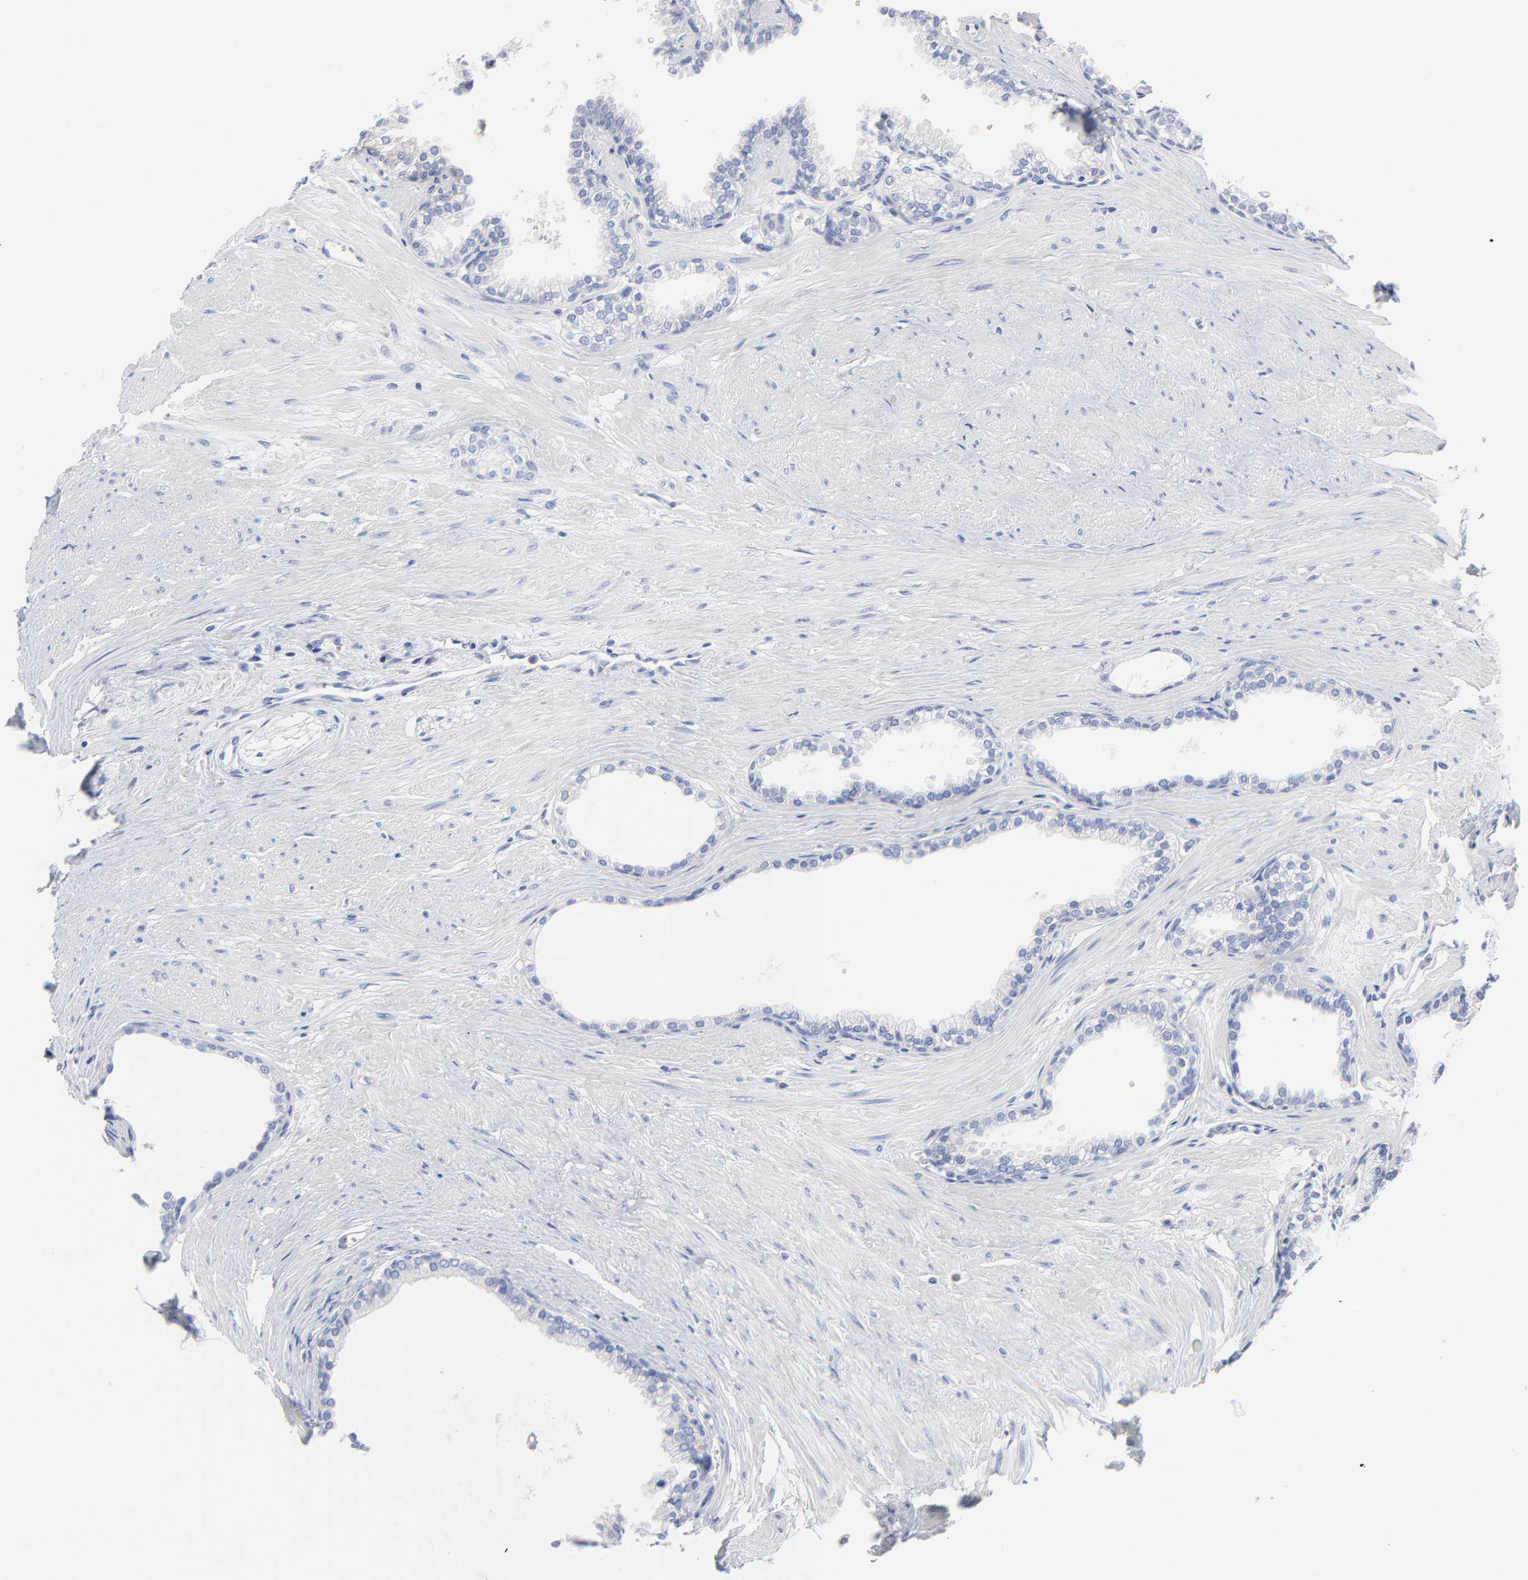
{"staining": {"intensity": "negative", "quantity": "none", "location": "none"}, "tissue": "prostate", "cell_type": "Glandular cells", "image_type": "normal", "snomed": [{"axis": "morphology", "description": "Normal tissue, NOS"}, {"axis": "topography", "description": "Prostate"}], "caption": "This micrograph is of unremarkable prostate stained with immunohistochemistry (IHC) to label a protein in brown with the nuclei are counter-stained blue. There is no positivity in glandular cells. (DAB (3,3'-diaminobenzidine) IHC with hematoxylin counter stain).", "gene": "STAT2", "patient": {"sex": "male", "age": 64}}